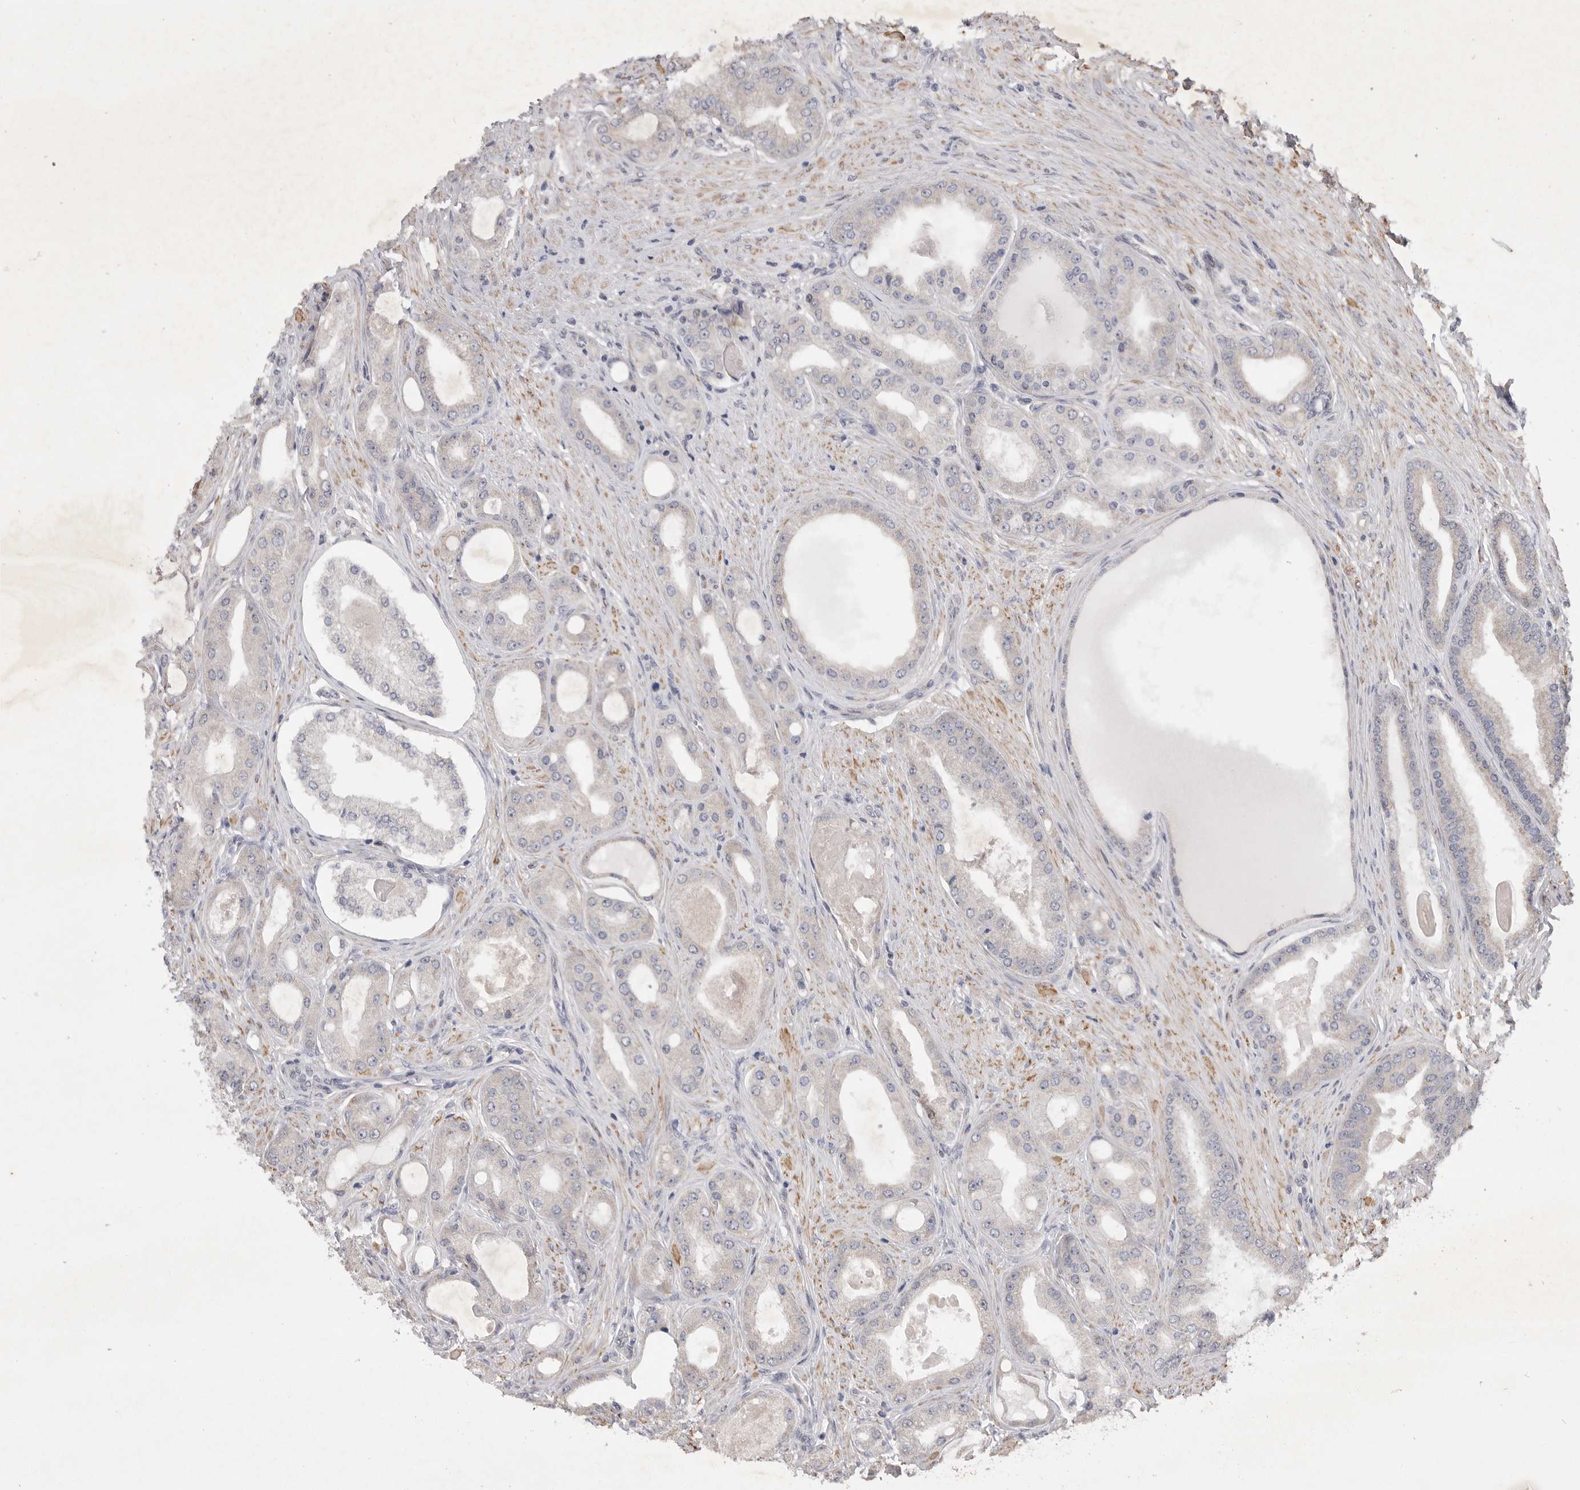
{"staining": {"intensity": "negative", "quantity": "none", "location": "none"}, "tissue": "prostate cancer", "cell_type": "Tumor cells", "image_type": "cancer", "snomed": [{"axis": "morphology", "description": "Adenocarcinoma, High grade"}, {"axis": "topography", "description": "Prostate"}], "caption": "The IHC photomicrograph has no significant positivity in tumor cells of prostate cancer (adenocarcinoma (high-grade)) tissue.", "gene": "EDEM3", "patient": {"sex": "male", "age": 60}}